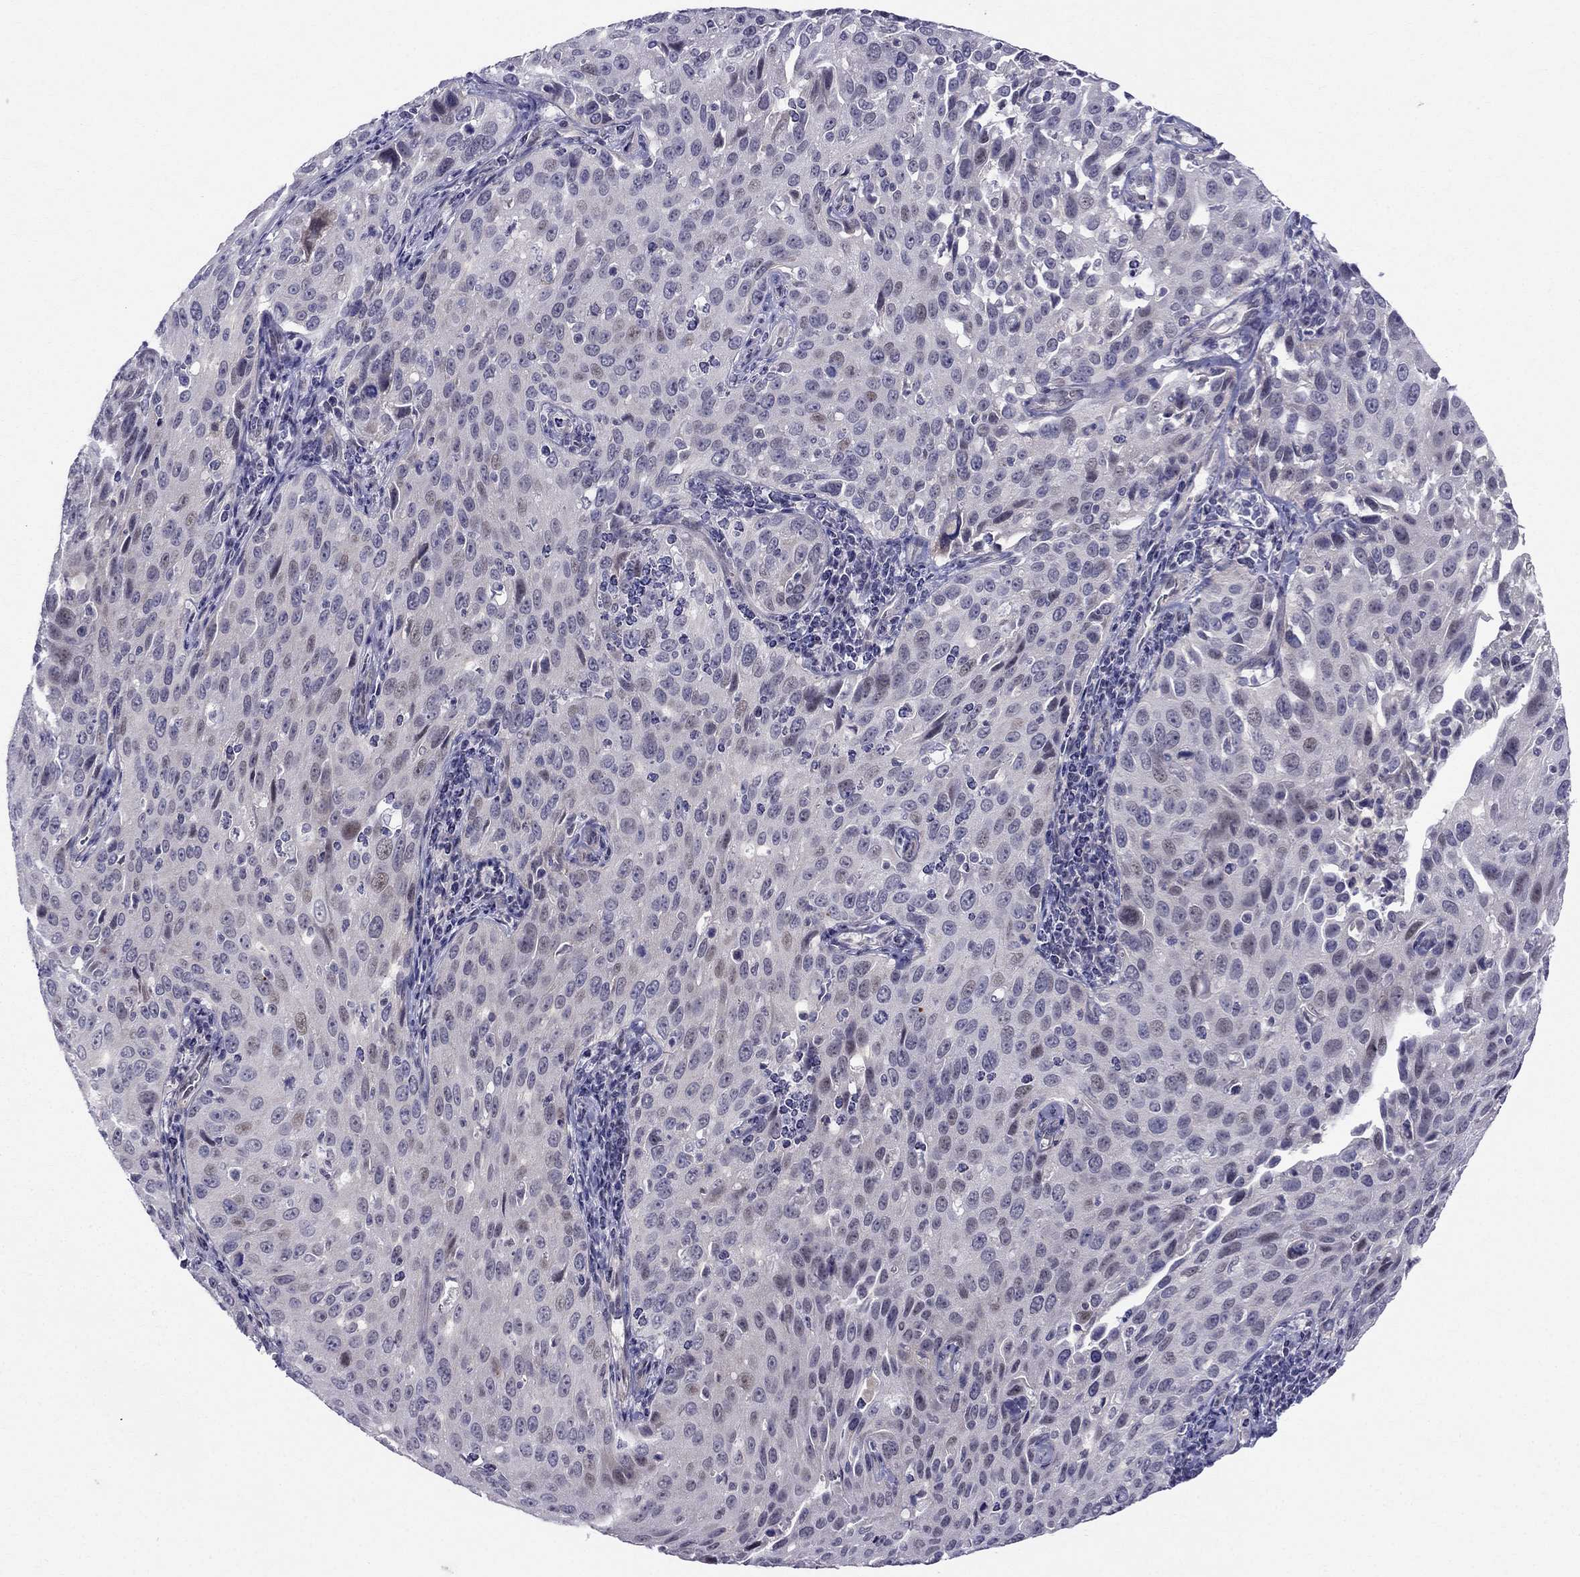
{"staining": {"intensity": "negative", "quantity": "none", "location": "none"}, "tissue": "cervical cancer", "cell_type": "Tumor cells", "image_type": "cancer", "snomed": [{"axis": "morphology", "description": "Squamous cell carcinoma, NOS"}, {"axis": "topography", "description": "Cervix"}], "caption": "A micrograph of cervical cancer (squamous cell carcinoma) stained for a protein demonstrates no brown staining in tumor cells.", "gene": "BAG5", "patient": {"sex": "female", "age": 26}}